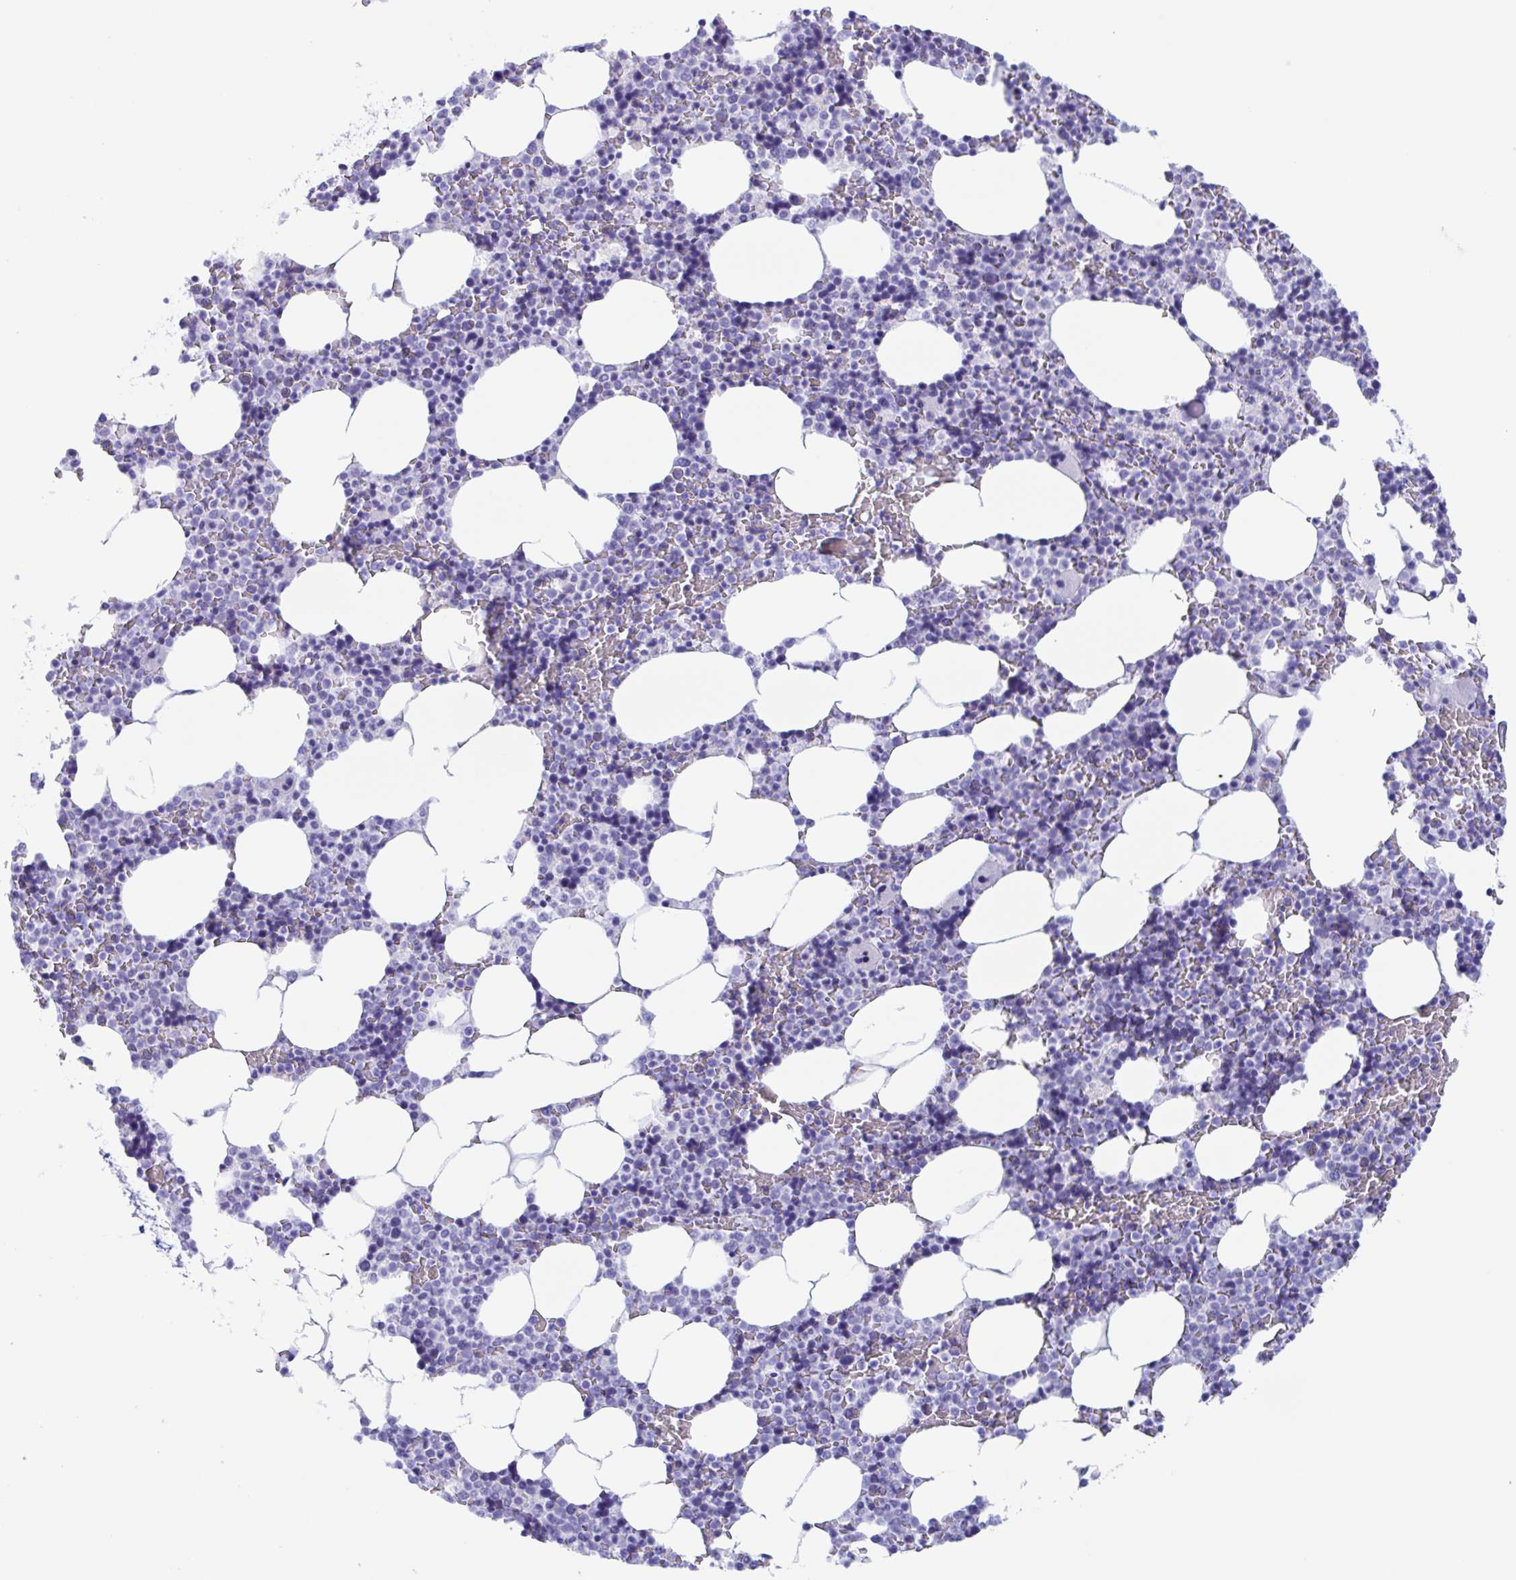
{"staining": {"intensity": "negative", "quantity": "none", "location": "none"}, "tissue": "bone marrow", "cell_type": "Hematopoietic cells", "image_type": "normal", "snomed": [{"axis": "morphology", "description": "Normal tissue, NOS"}, {"axis": "topography", "description": "Bone marrow"}], "caption": "Immunohistochemistry (IHC) micrograph of normal bone marrow: human bone marrow stained with DAB (3,3'-diaminobenzidine) exhibits no significant protein staining in hematopoietic cells.", "gene": "ZNF850", "patient": {"sex": "female", "age": 42}}